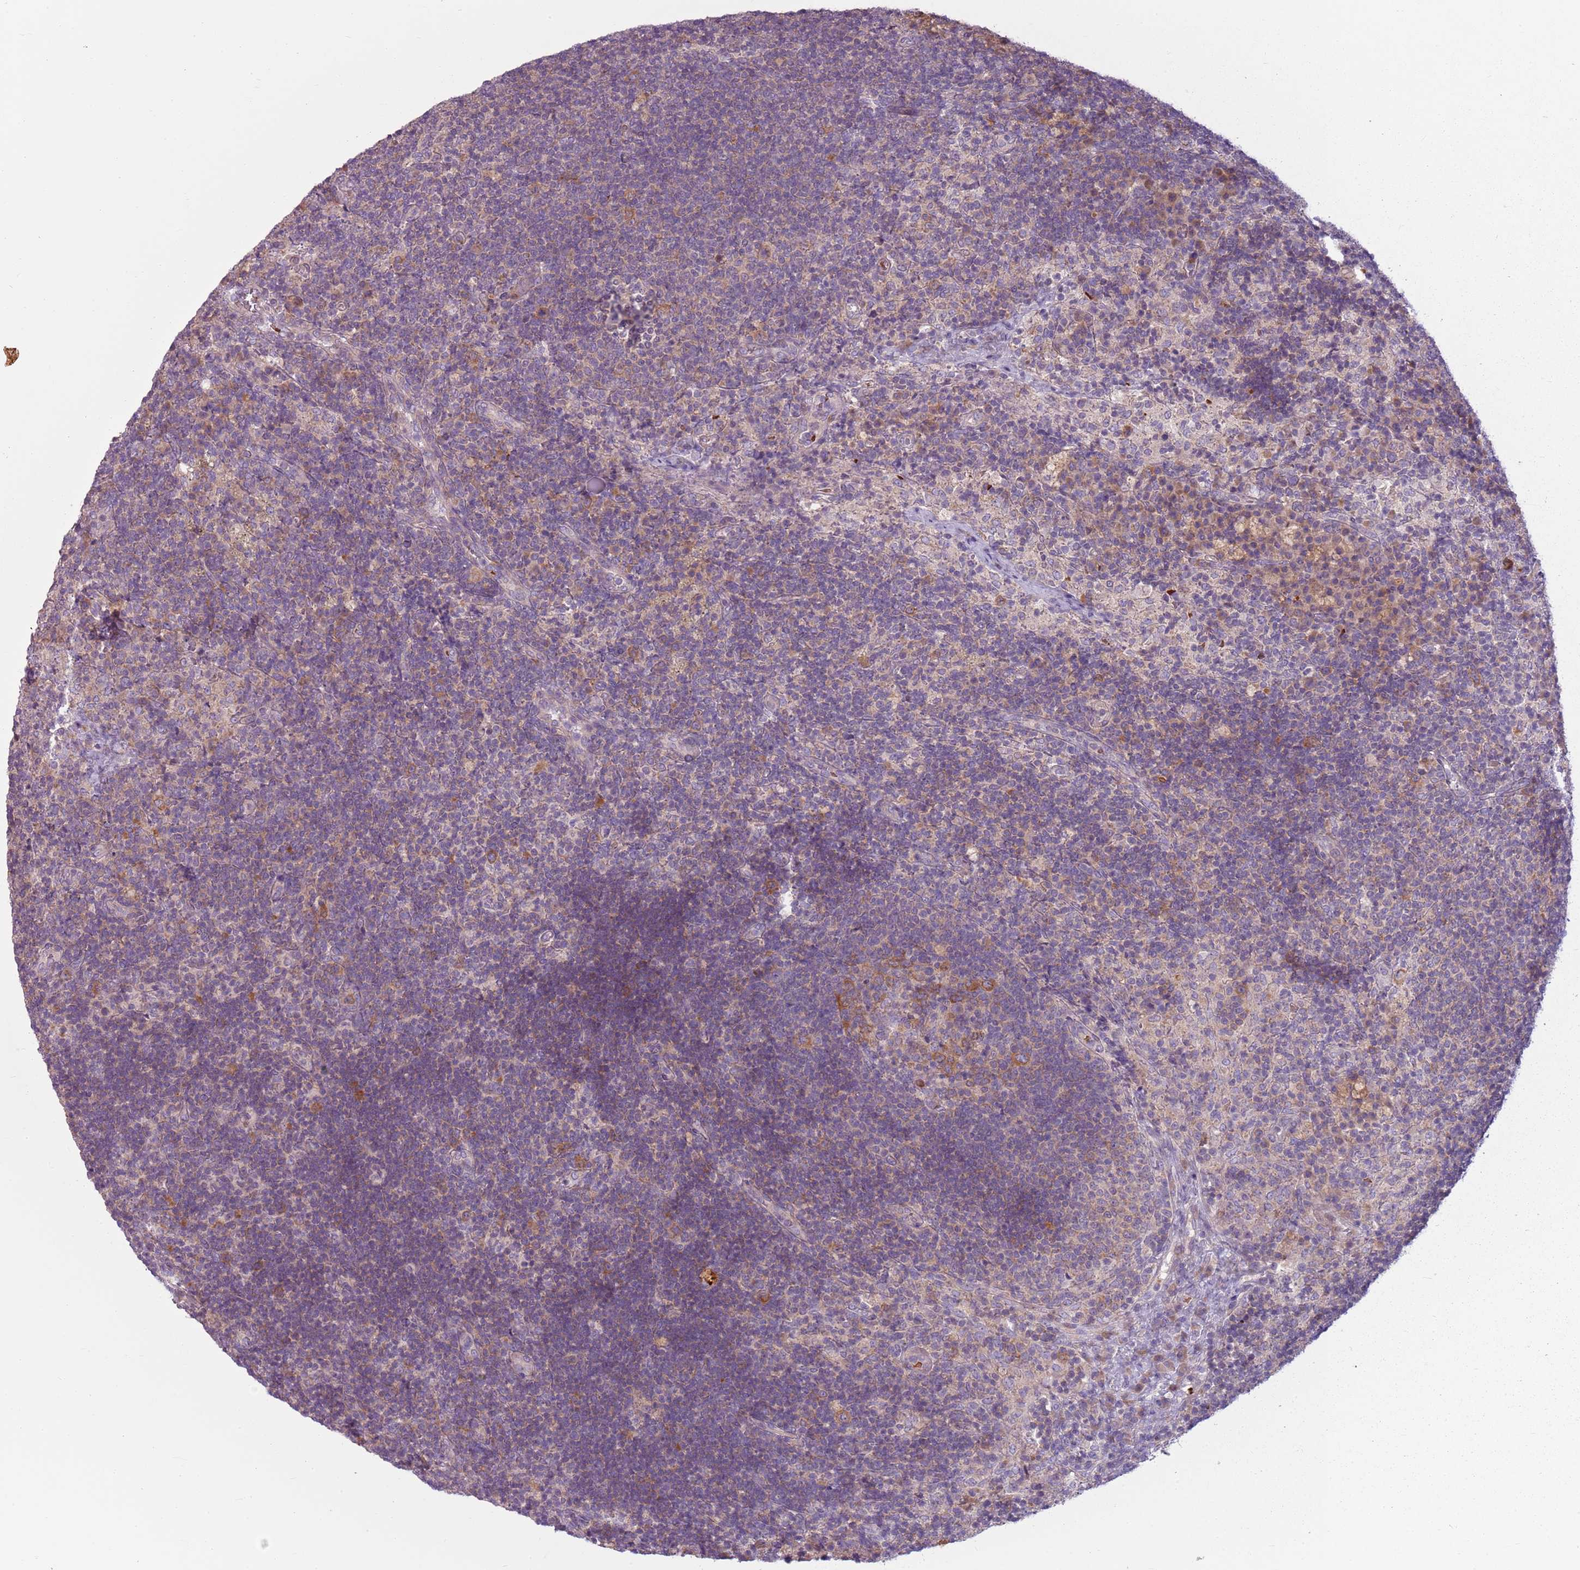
{"staining": {"intensity": "moderate", "quantity": ">75%", "location": "cytoplasmic/membranous"}, "tissue": "lymph node", "cell_type": "Germinal center cells", "image_type": "normal", "snomed": [{"axis": "morphology", "description": "Normal tissue, NOS"}, {"axis": "topography", "description": "Lymph node"}], "caption": "Normal lymph node displays moderate cytoplasmic/membranous positivity in about >75% of germinal center cells (DAB IHC, brown staining for protein, blue staining for nuclei)..", "gene": "HSPA14", "patient": {"sex": "female", "age": 70}}